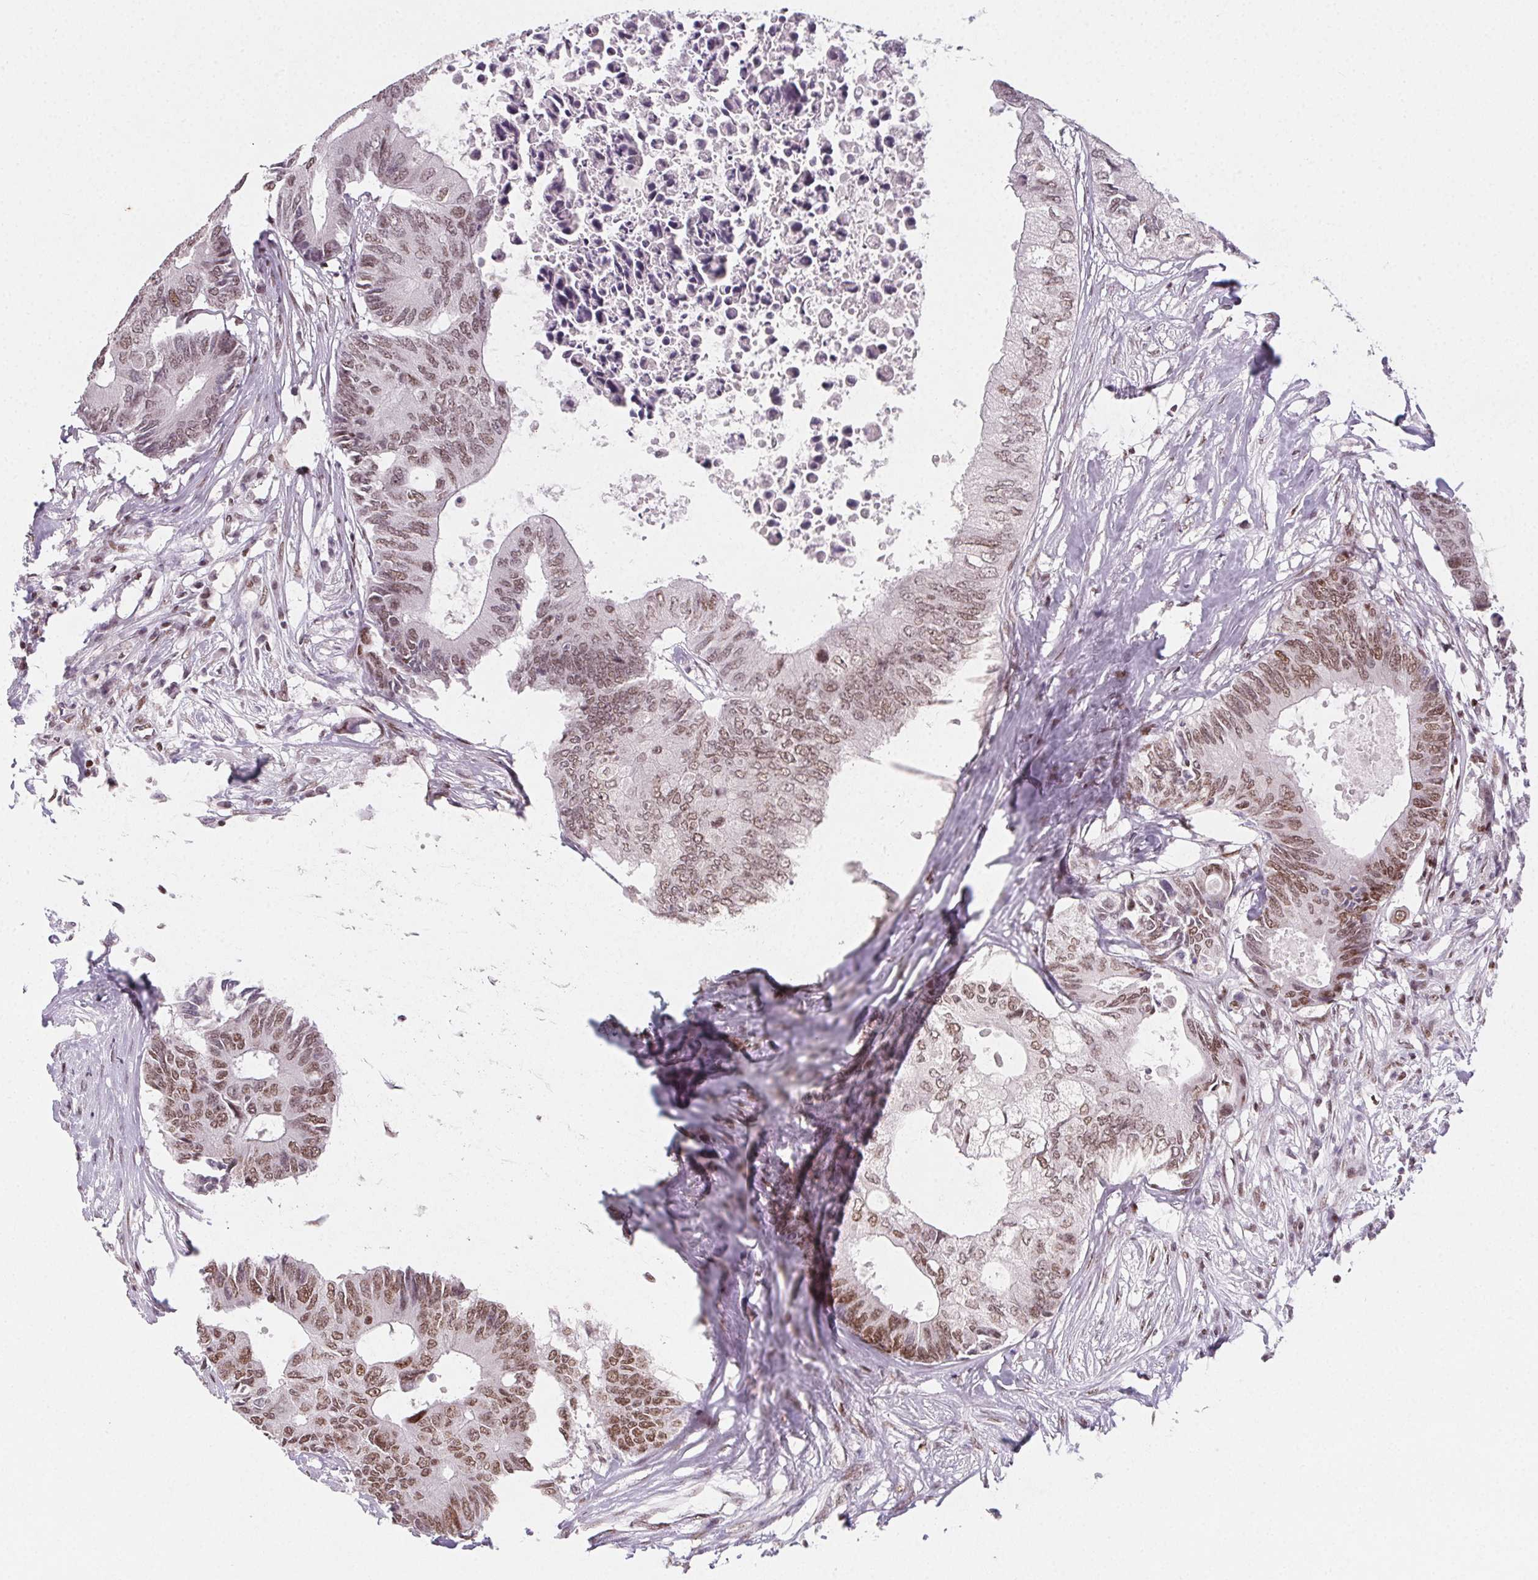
{"staining": {"intensity": "moderate", "quantity": ">75%", "location": "nuclear"}, "tissue": "colorectal cancer", "cell_type": "Tumor cells", "image_type": "cancer", "snomed": [{"axis": "morphology", "description": "Adenocarcinoma, NOS"}, {"axis": "topography", "description": "Colon"}], "caption": "Immunohistochemical staining of human colorectal cancer (adenocarcinoma) demonstrates medium levels of moderate nuclear protein expression in about >75% of tumor cells.", "gene": "KMT2A", "patient": {"sex": "male", "age": 71}}